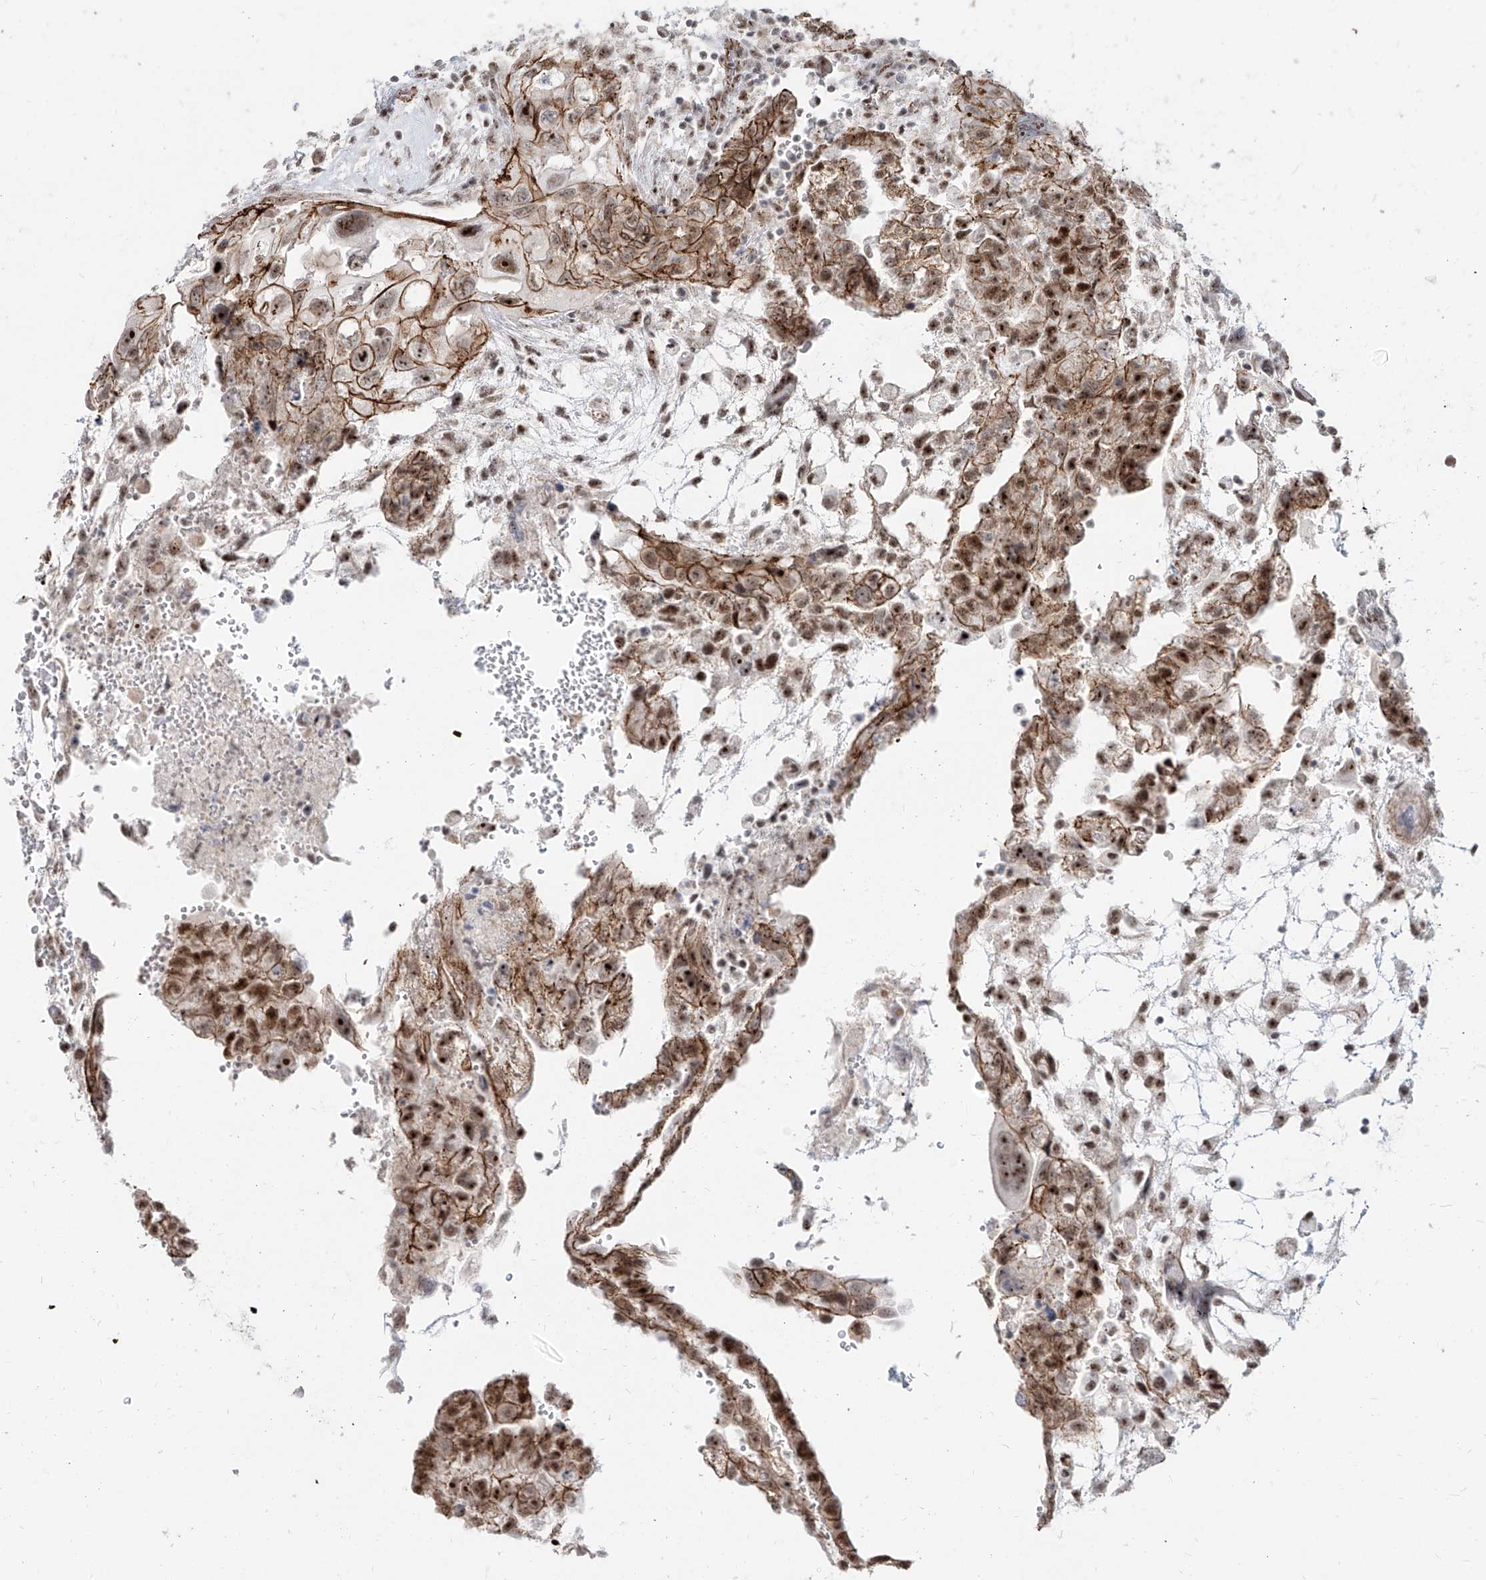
{"staining": {"intensity": "strong", "quantity": ">75%", "location": "cytoplasmic/membranous,nuclear"}, "tissue": "testis cancer", "cell_type": "Tumor cells", "image_type": "cancer", "snomed": [{"axis": "morphology", "description": "Carcinoma, Embryonal, NOS"}, {"axis": "topography", "description": "Testis"}], "caption": "Protein expression analysis of embryonal carcinoma (testis) shows strong cytoplasmic/membranous and nuclear staining in approximately >75% of tumor cells. Immunohistochemistry stains the protein in brown and the nuclei are stained blue.", "gene": "ZNF710", "patient": {"sex": "male", "age": 36}}